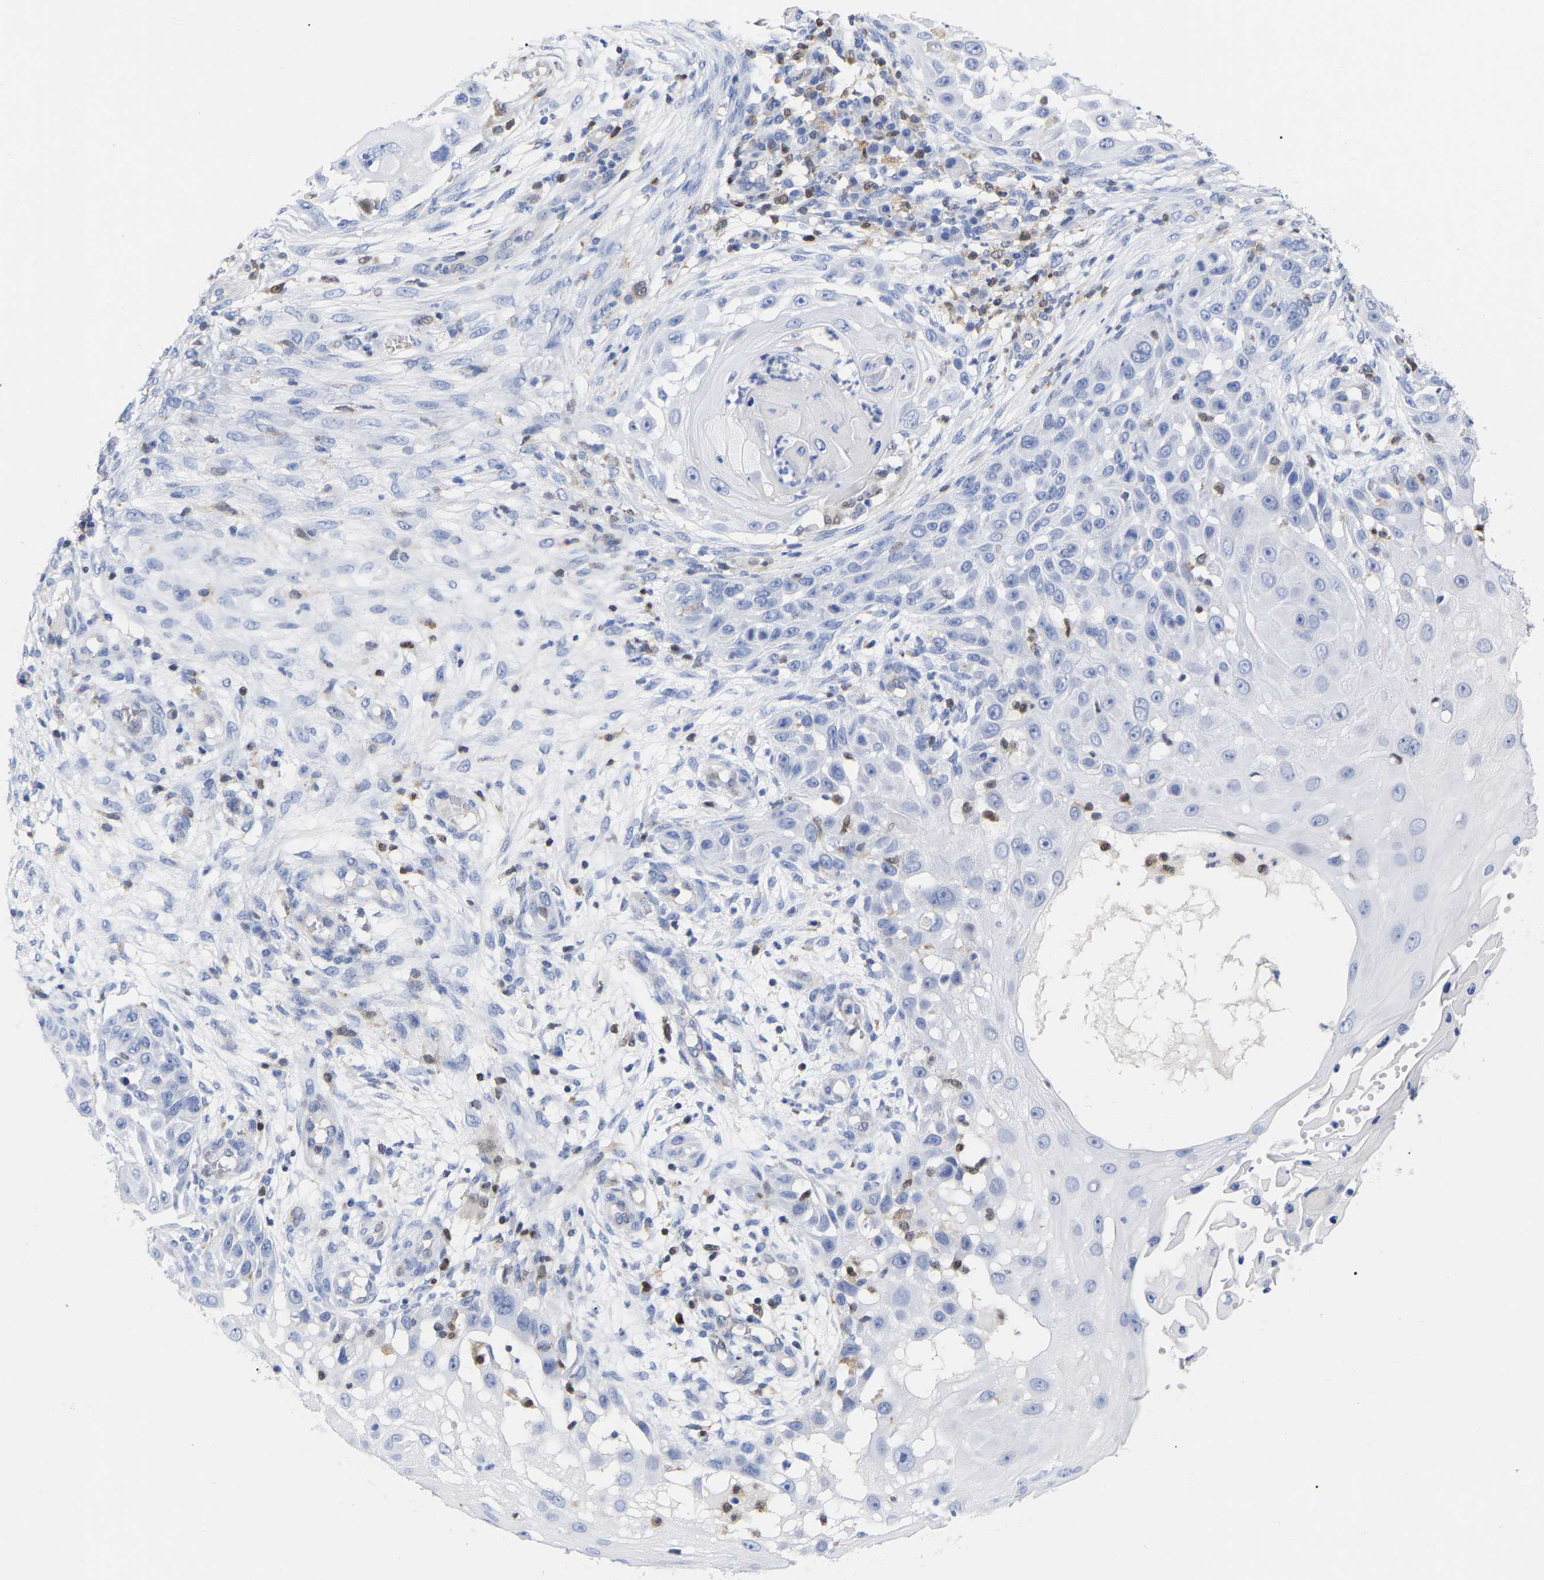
{"staining": {"intensity": "negative", "quantity": "none", "location": "none"}, "tissue": "skin cancer", "cell_type": "Tumor cells", "image_type": "cancer", "snomed": [{"axis": "morphology", "description": "Squamous cell carcinoma, NOS"}, {"axis": "topography", "description": "Skin"}], "caption": "Tumor cells show no significant protein positivity in skin cancer.", "gene": "GIMAP4", "patient": {"sex": "female", "age": 44}}